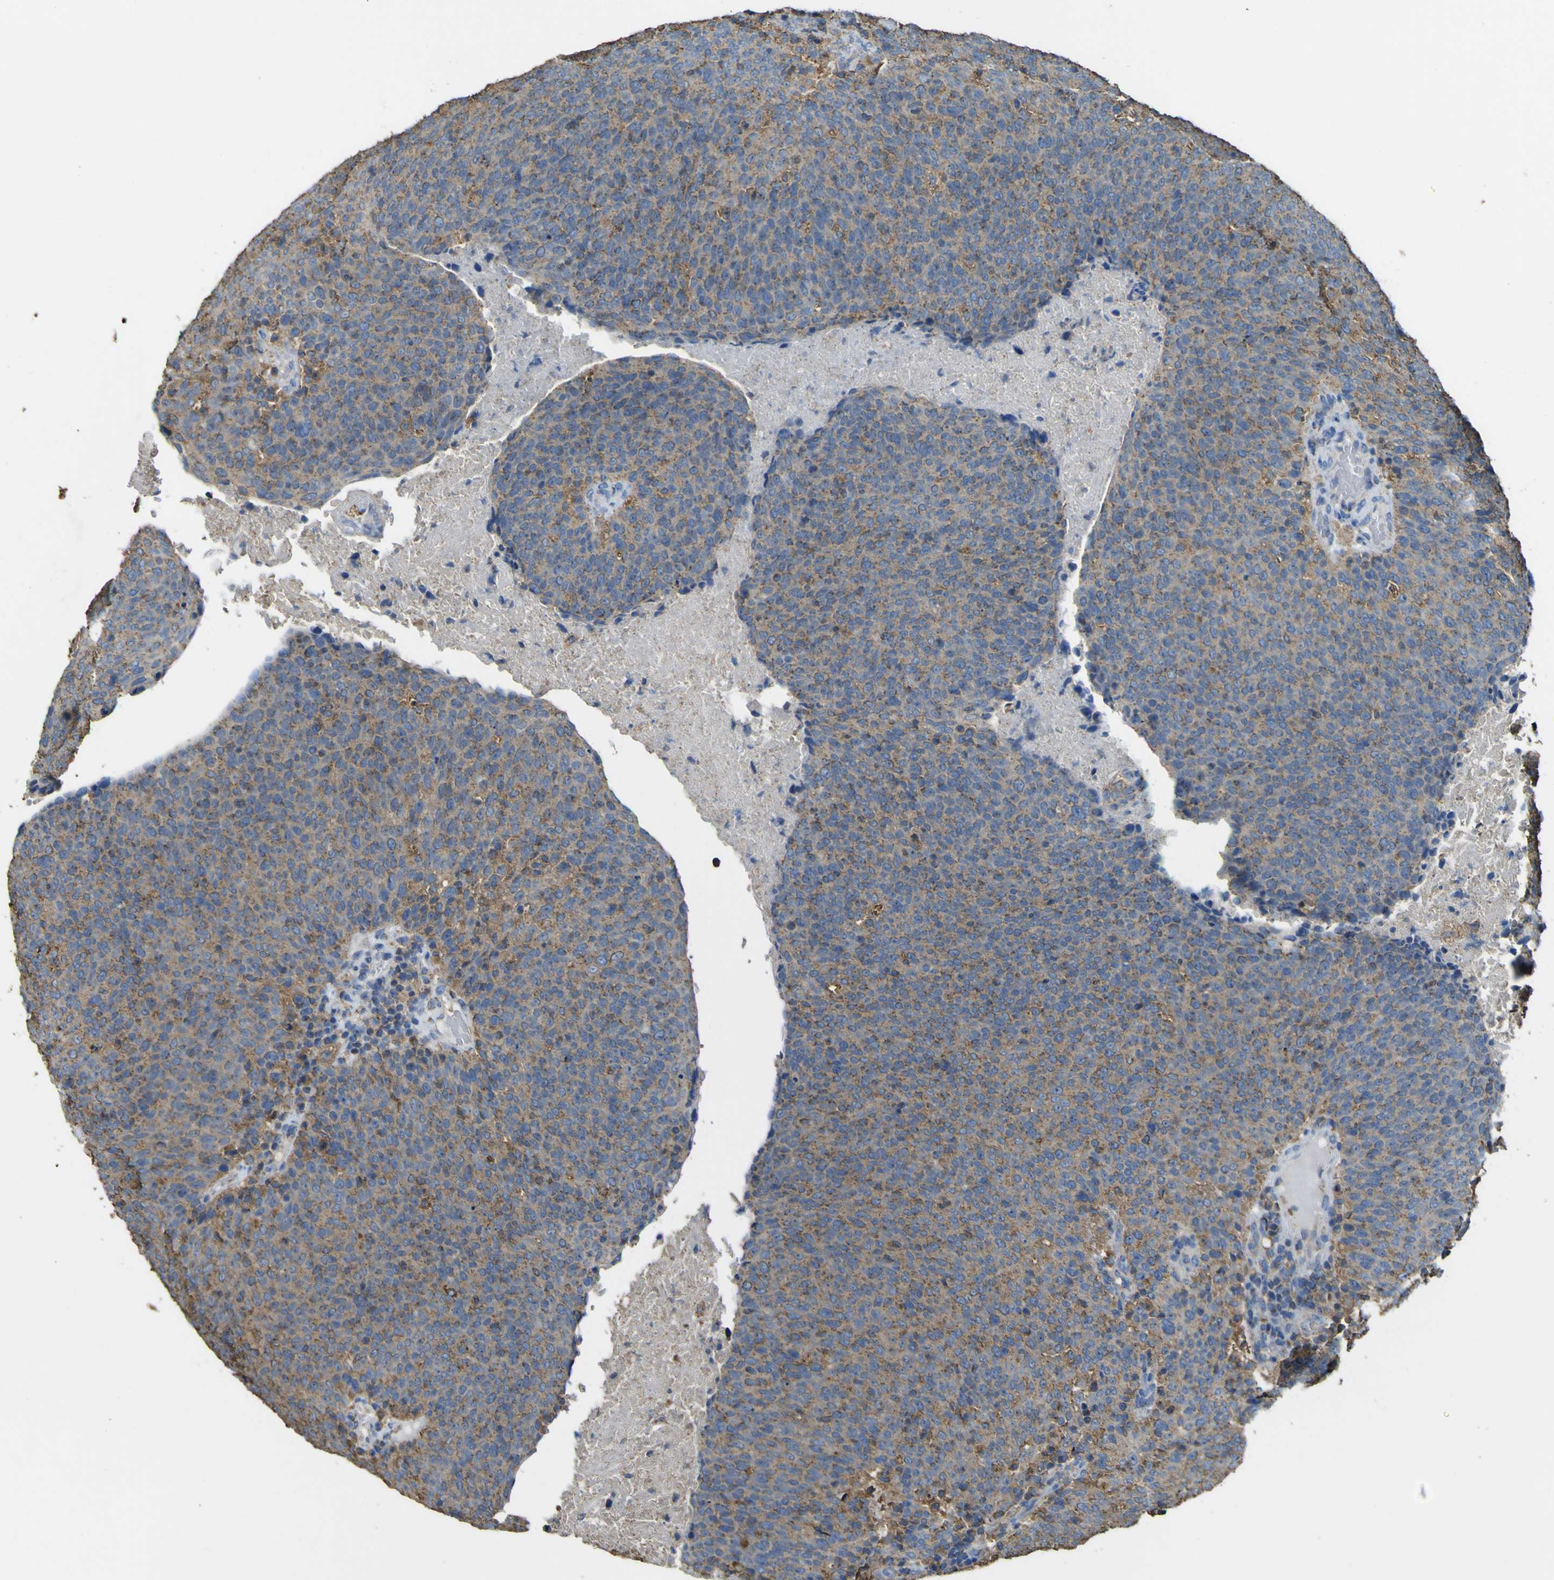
{"staining": {"intensity": "moderate", "quantity": "25%-75%", "location": "cytoplasmic/membranous"}, "tissue": "head and neck cancer", "cell_type": "Tumor cells", "image_type": "cancer", "snomed": [{"axis": "morphology", "description": "Squamous cell carcinoma, NOS"}, {"axis": "morphology", "description": "Squamous cell carcinoma, metastatic, NOS"}, {"axis": "topography", "description": "Lymph node"}, {"axis": "topography", "description": "Head-Neck"}], "caption": "There is medium levels of moderate cytoplasmic/membranous expression in tumor cells of head and neck squamous cell carcinoma, as demonstrated by immunohistochemical staining (brown color).", "gene": "ACSL3", "patient": {"sex": "male", "age": 62}}